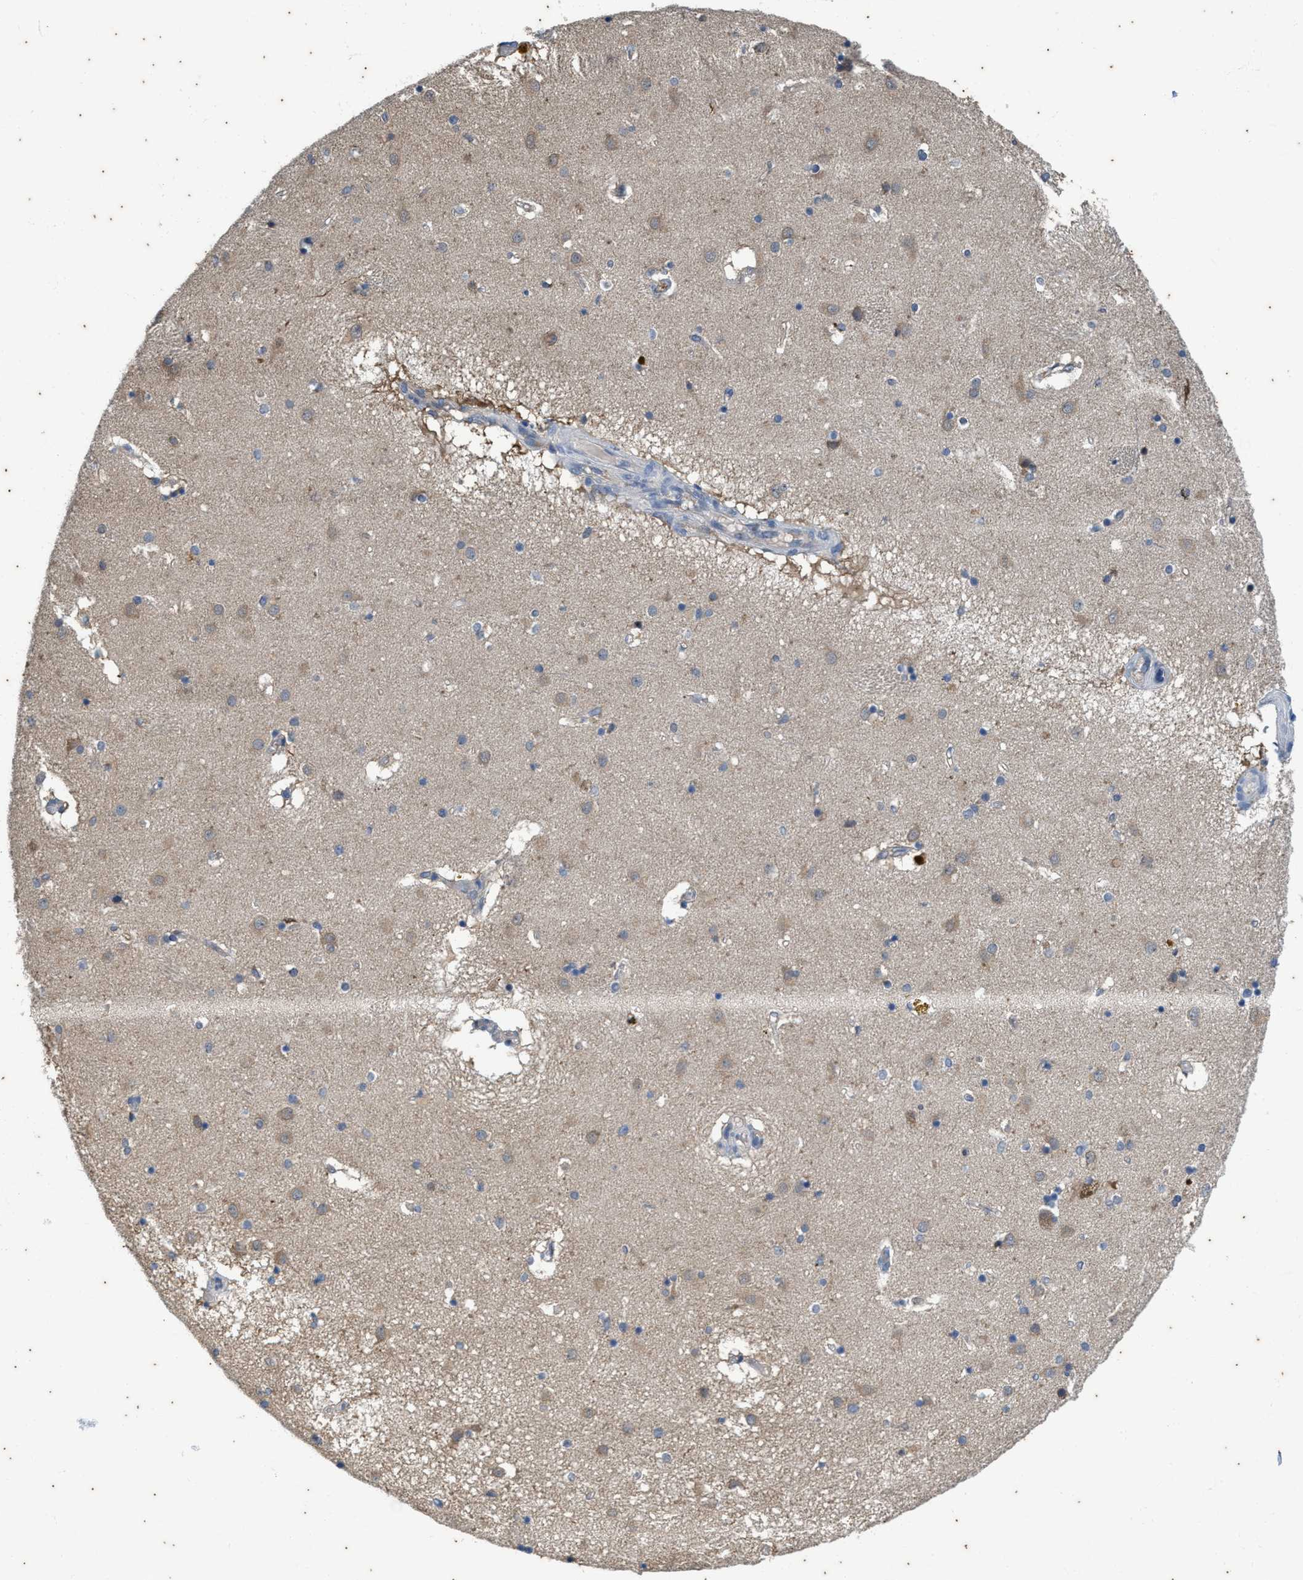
{"staining": {"intensity": "negative", "quantity": "none", "location": "none"}, "tissue": "caudate", "cell_type": "Glial cells", "image_type": "normal", "snomed": [{"axis": "morphology", "description": "Normal tissue, NOS"}, {"axis": "topography", "description": "Lateral ventricle wall"}], "caption": "Micrograph shows no protein positivity in glial cells of normal caudate. (DAB immunohistochemistry (IHC), high magnification).", "gene": "COX19", "patient": {"sex": "male", "age": 70}}